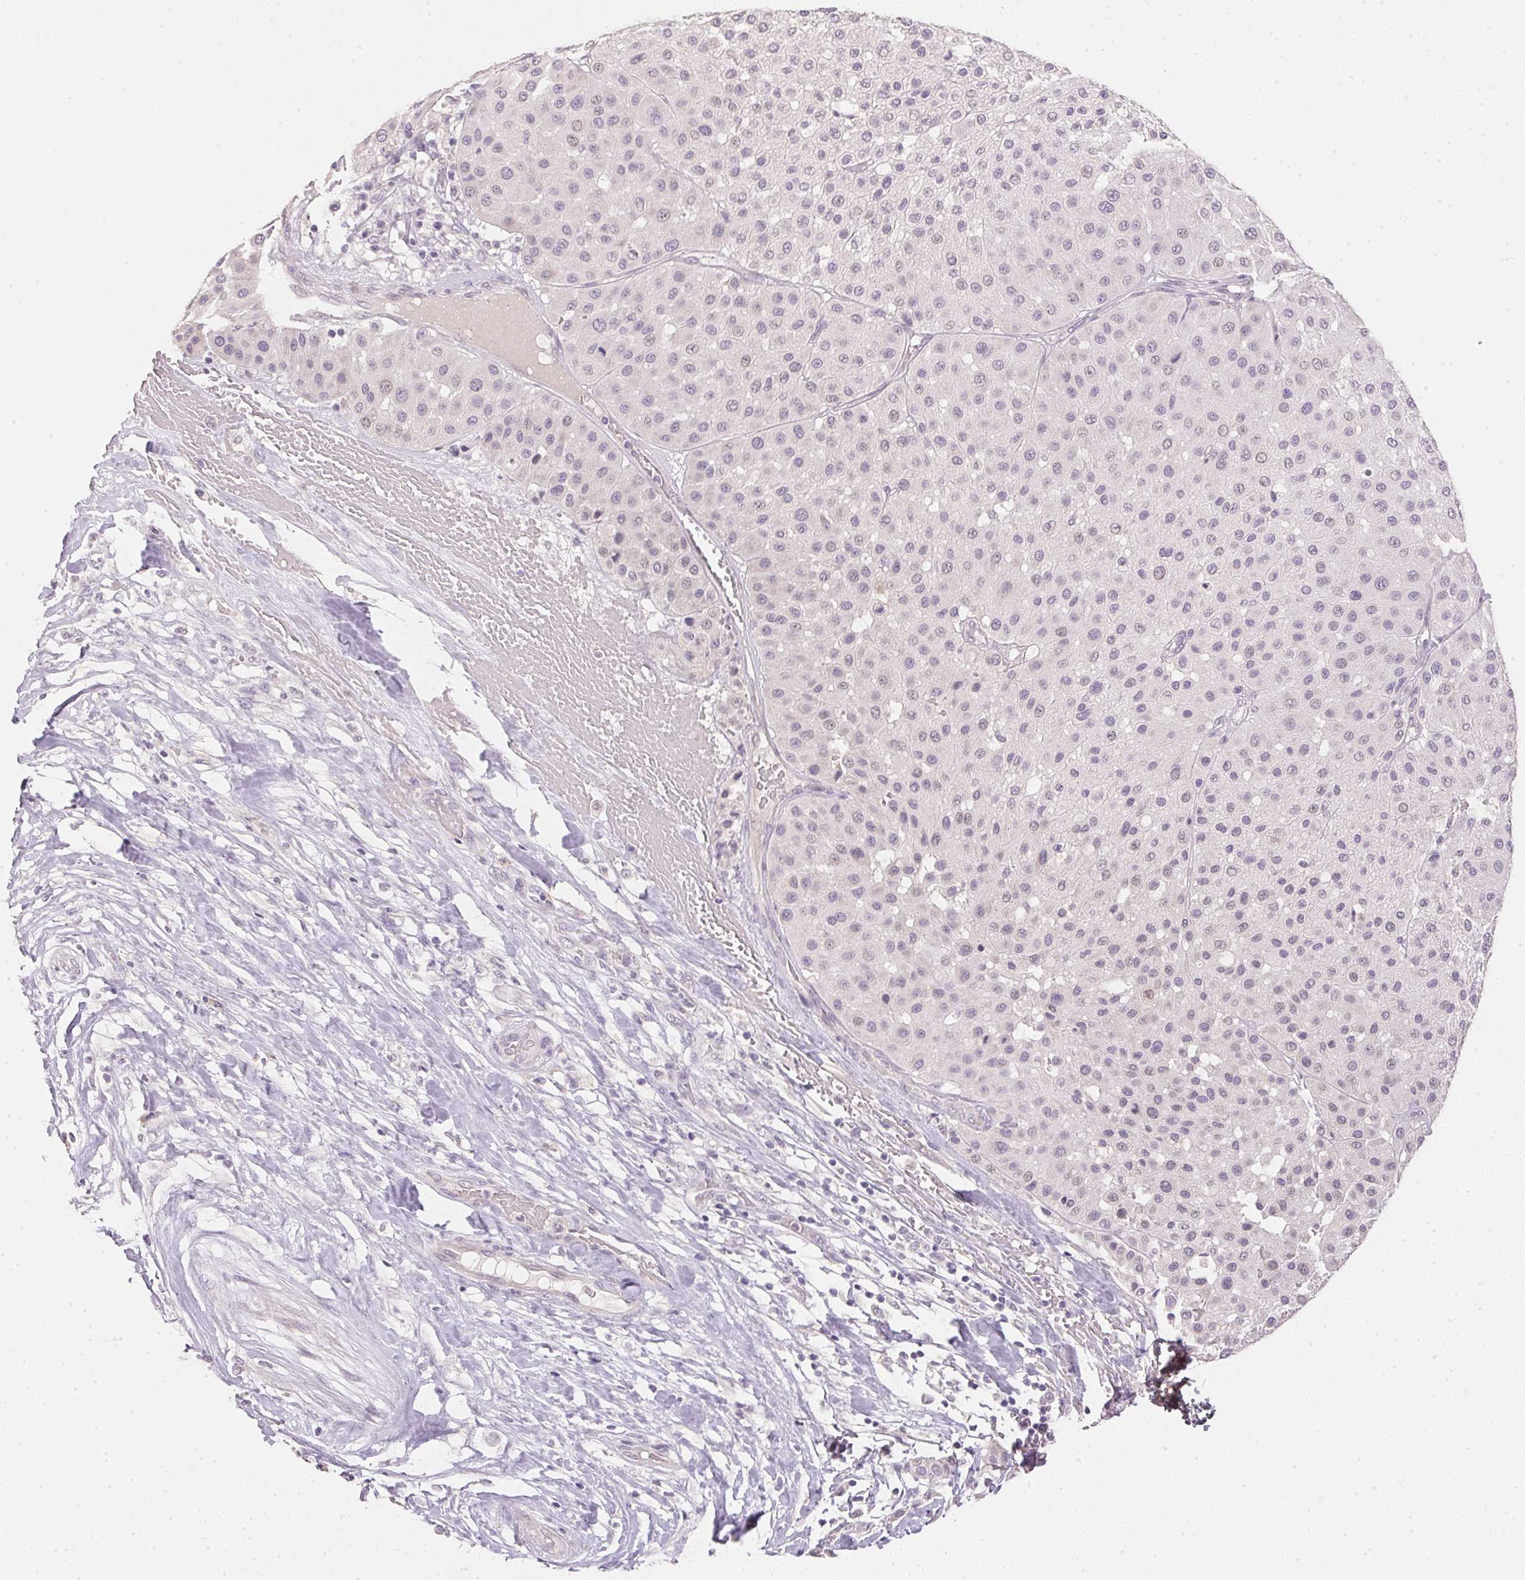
{"staining": {"intensity": "negative", "quantity": "none", "location": "none"}, "tissue": "melanoma", "cell_type": "Tumor cells", "image_type": "cancer", "snomed": [{"axis": "morphology", "description": "Malignant melanoma, Metastatic site"}, {"axis": "topography", "description": "Smooth muscle"}], "caption": "Tumor cells show no significant expression in malignant melanoma (metastatic site).", "gene": "DHCR24", "patient": {"sex": "male", "age": 41}}